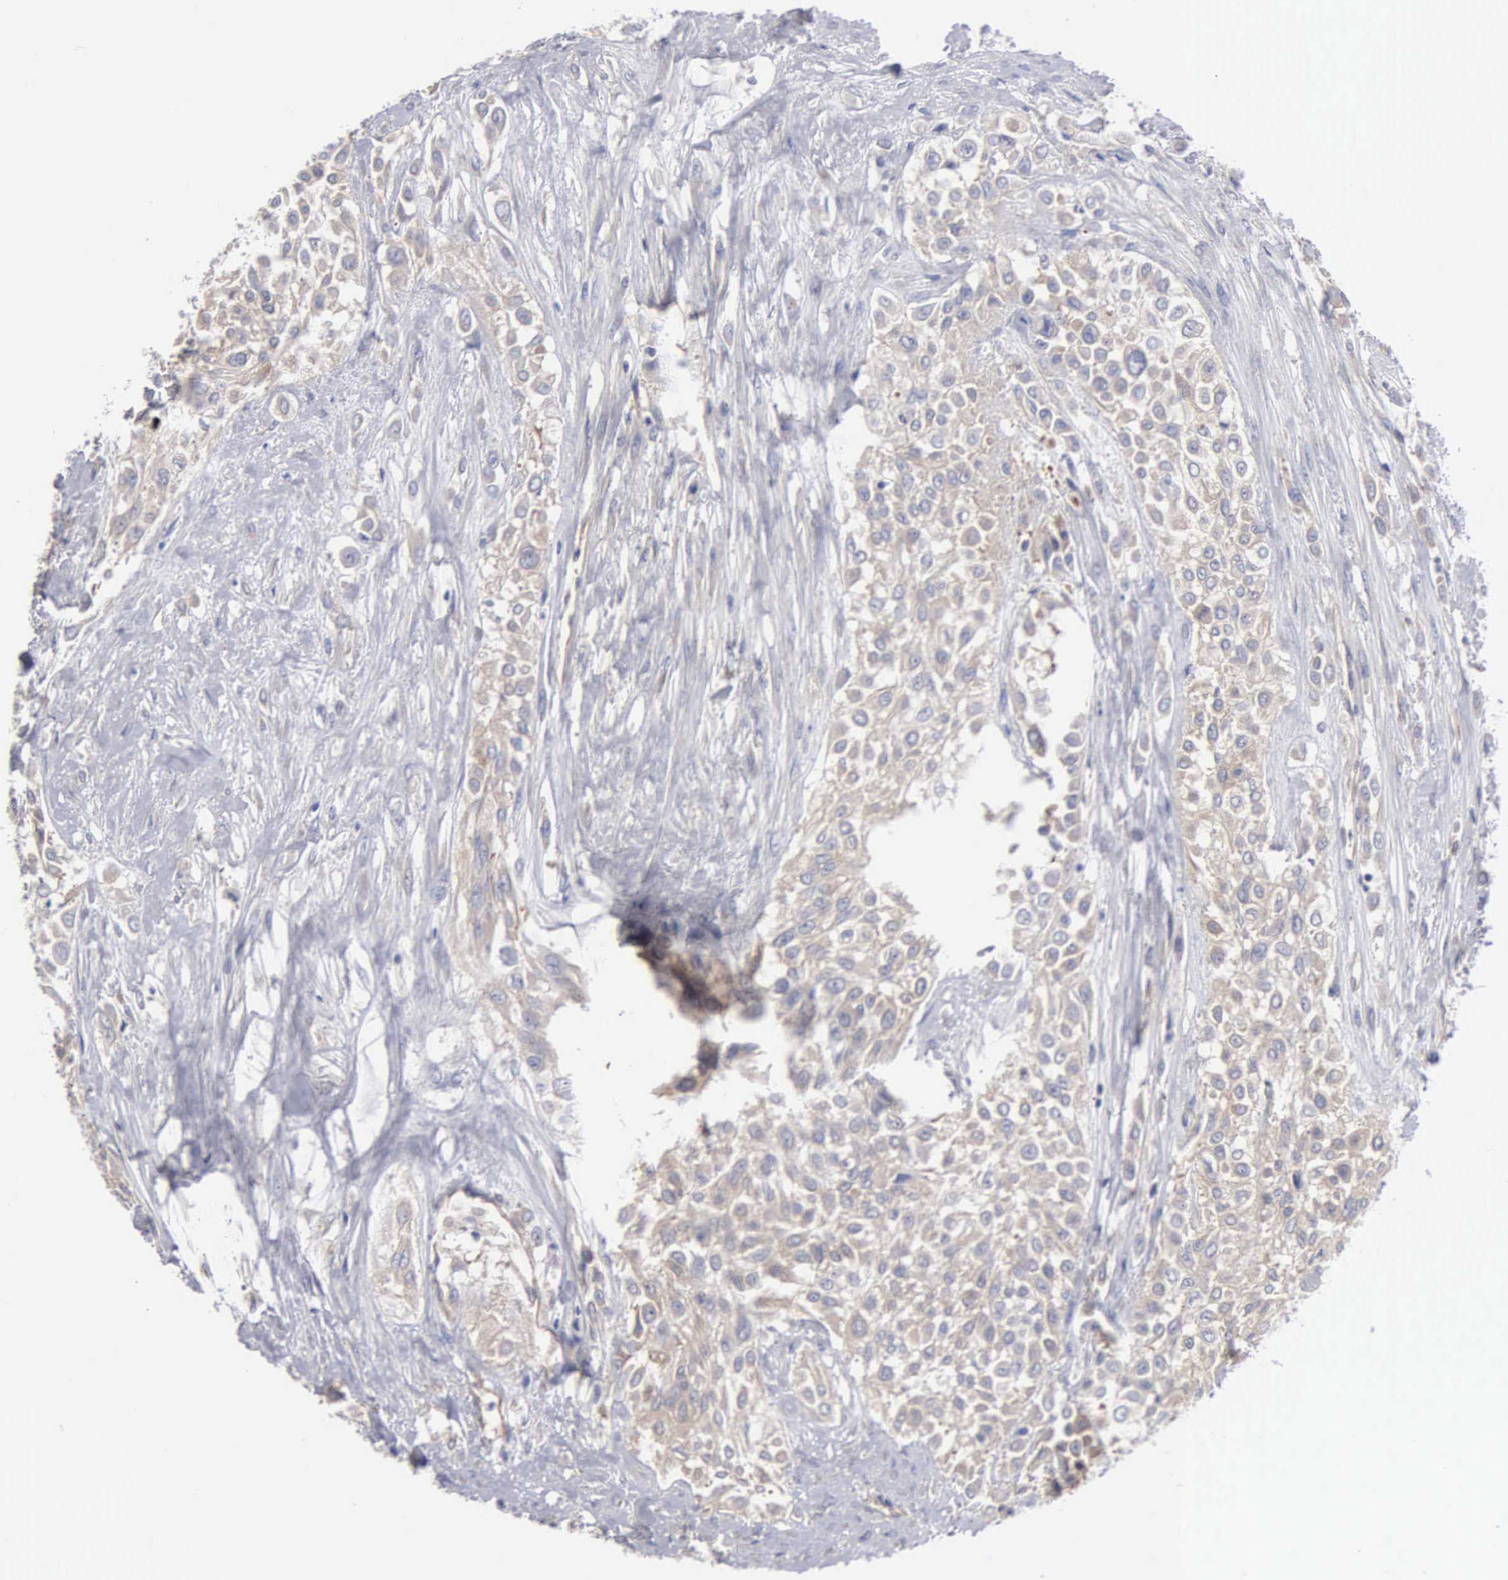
{"staining": {"intensity": "weak", "quantity": ">75%", "location": "cytoplasmic/membranous"}, "tissue": "urothelial cancer", "cell_type": "Tumor cells", "image_type": "cancer", "snomed": [{"axis": "morphology", "description": "Urothelial carcinoma, High grade"}, {"axis": "topography", "description": "Urinary bladder"}], "caption": "This is a photomicrograph of immunohistochemistry (IHC) staining of high-grade urothelial carcinoma, which shows weak staining in the cytoplasmic/membranous of tumor cells.", "gene": "RDX", "patient": {"sex": "male", "age": 57}}